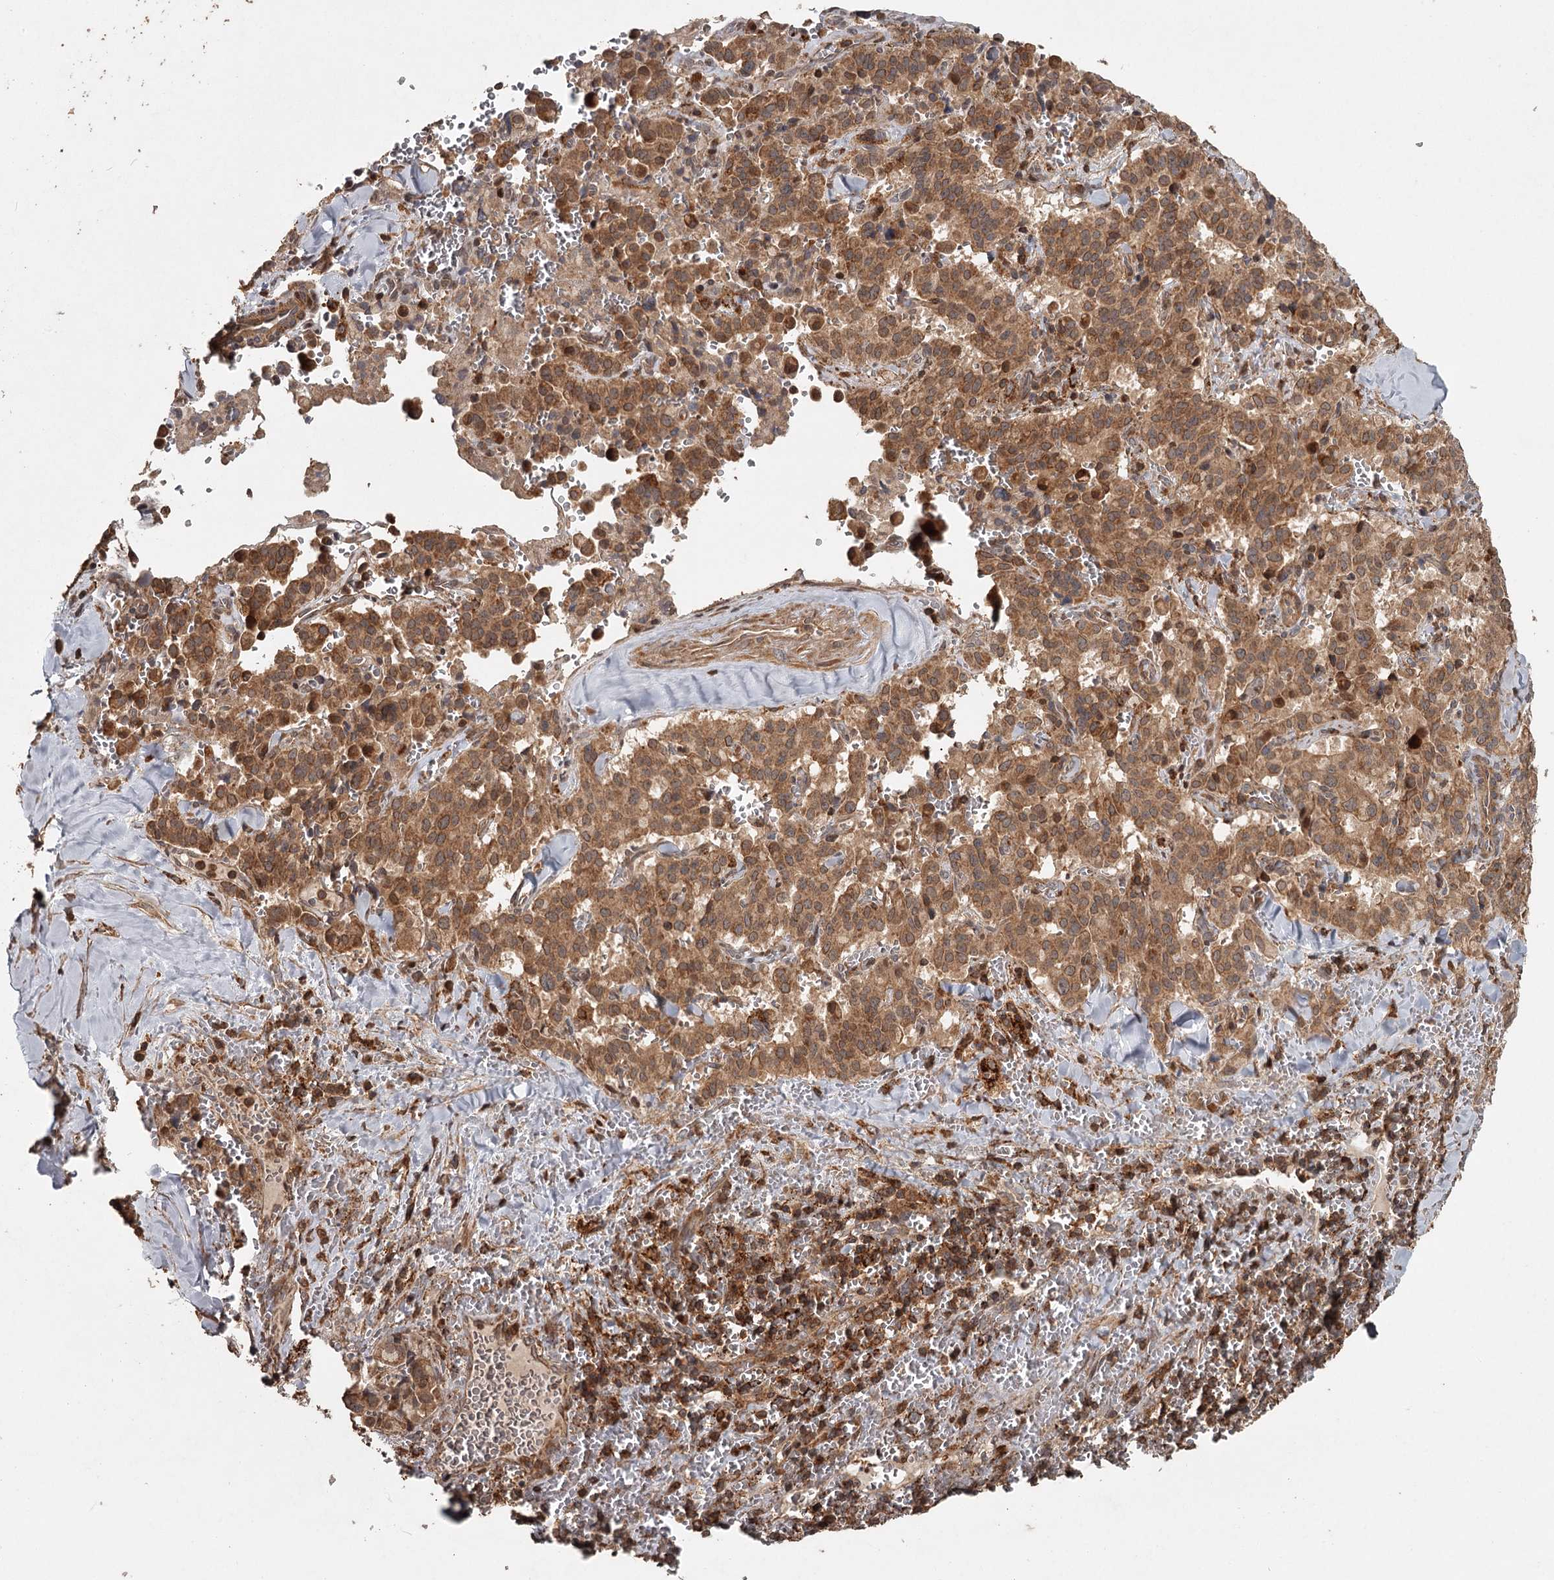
{"staining": {"intensity": "moderate", "quantity": ">75%", "location": "cytoplasmic/membranous"}, "tissue": "pancreatic cancer", "cell_type": "Tumor cells", "image_type": "cancer", "snomed": [{"axis": "morphology", "description": "Adenocarcinoma, NOS"}, {"axis": "topography", "description": "Pancreas"}], "caption": "Immunohistochemical staining of adenocarcinoma (pancreatic) reveals medium levels of moderate cytoplasmic/membranous protein staining in approximately >75% of tumor cells. (DAB (3,3'-diaminobenzidine) IHC, brown staining for protein, blue staining for nuclei).", "gene": "FAXC", "patient": {"sex": "male", "age": 65}}